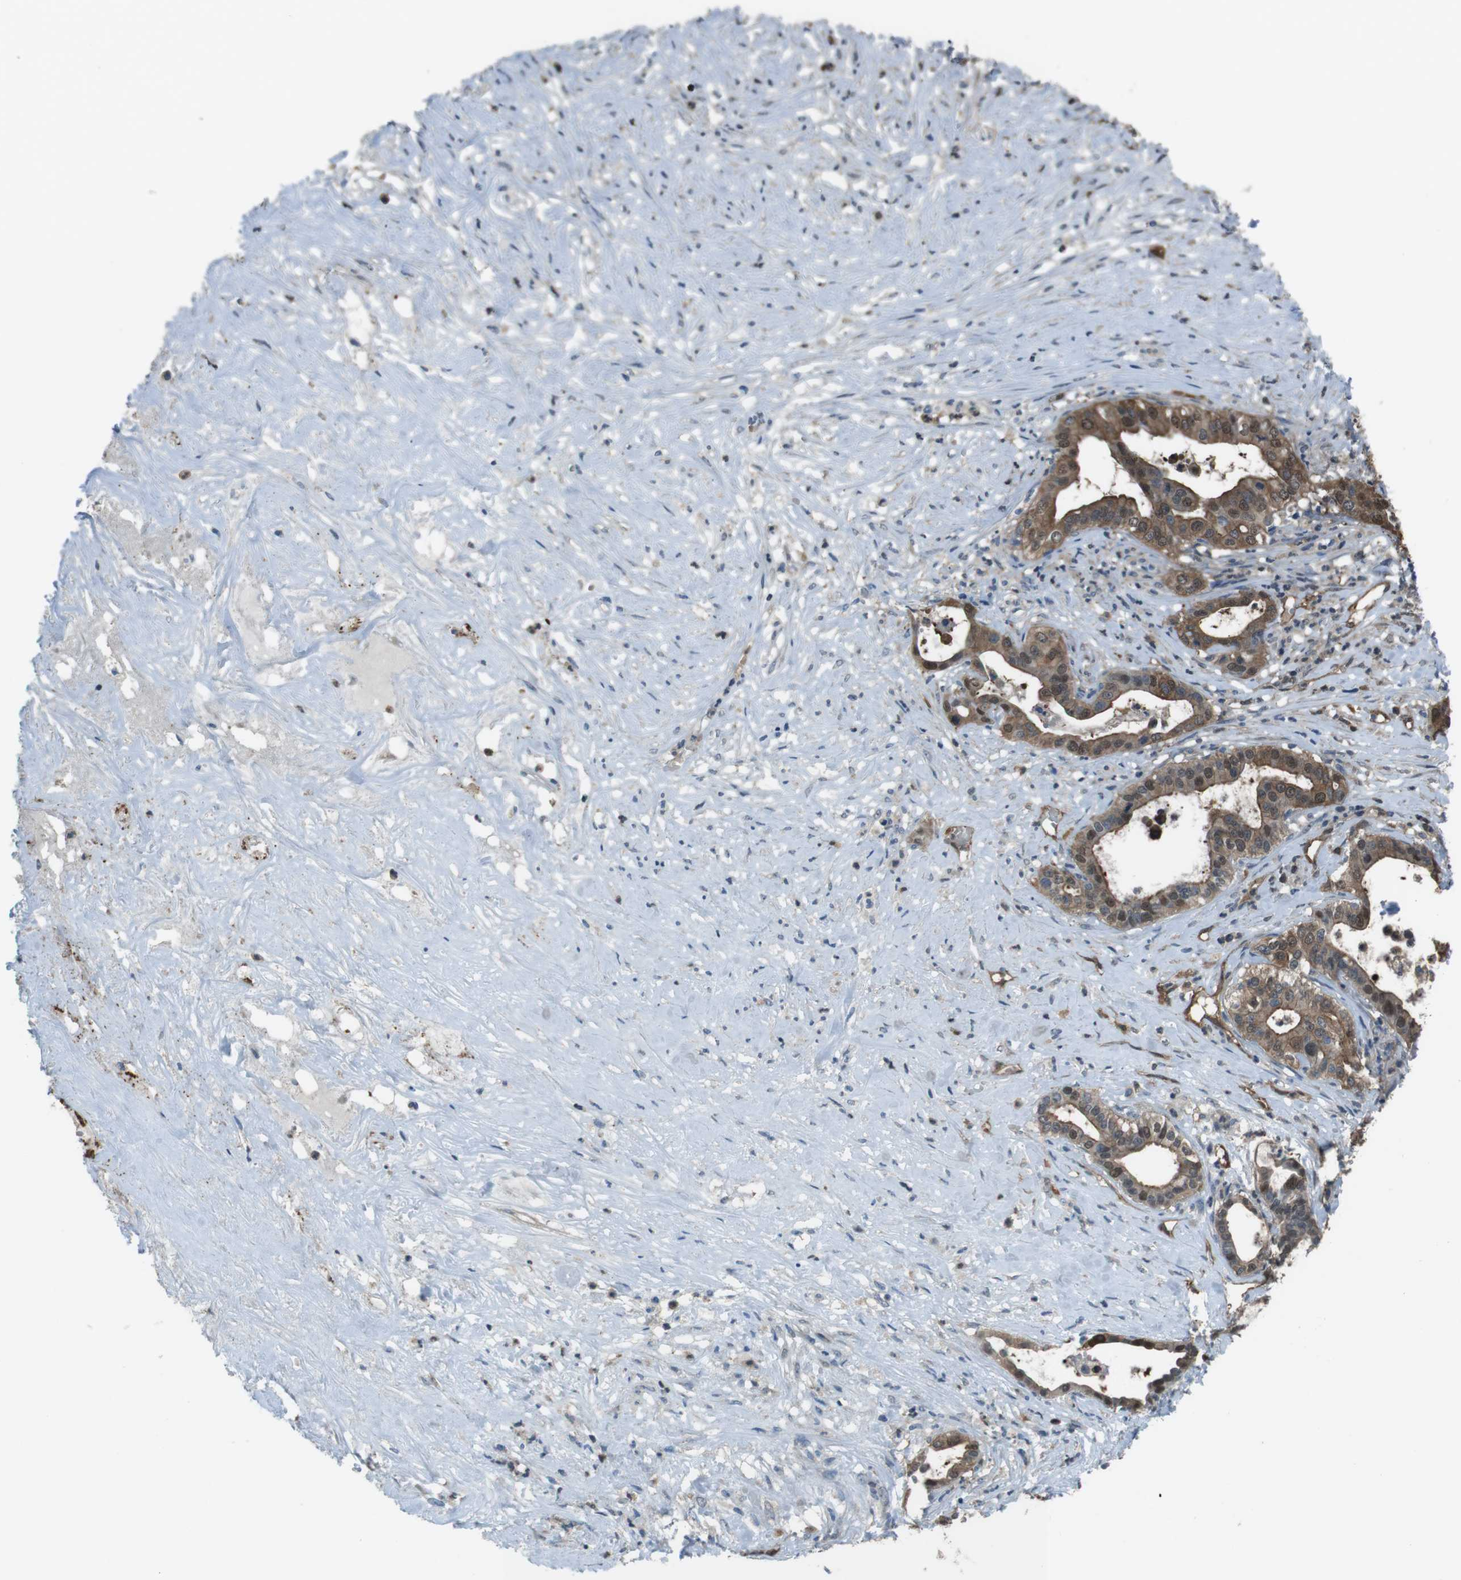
{"staining": {"intensity": "moderate", "quantity": ">75%", "location": "cytoplasmic/membranous,nuclear"}, "tissue": "liver cancer", "cell_type": "Tumor cells", "image_type": "cancer", "snomed": [{"axis": "morphology", "description": "Cholangiocarcinoma"}, {"axis": "topography", "description": "Liver"}], "caption": "Cholangiocarcinoma (liver) stained for a protein exhibits moderate cytoplasmic/membranous and nuclear positivity in tumor cells.", "gene": "TWSG1", "patient": {"sex": "female", "age": 61}}